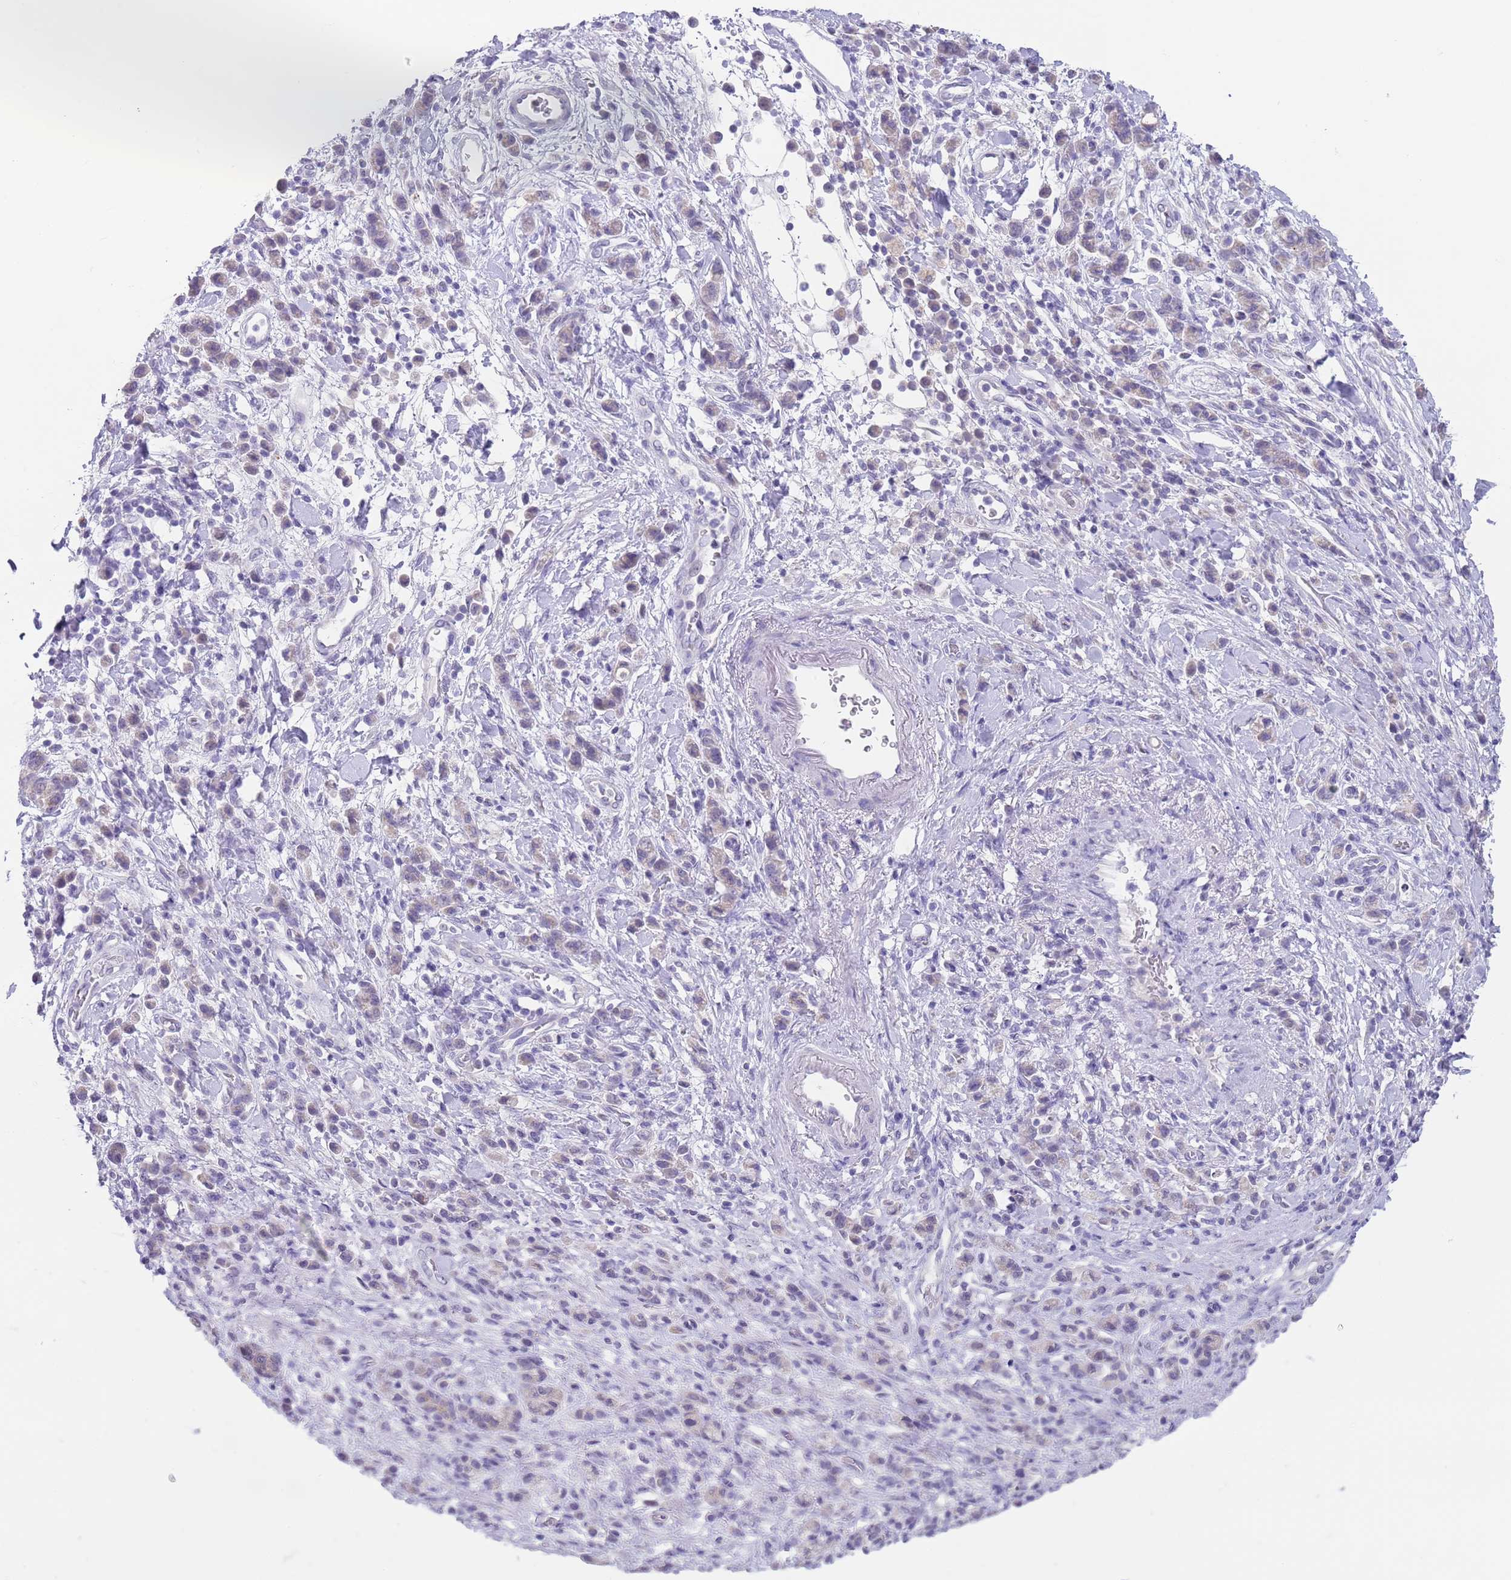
{"staining": {"intensity": "negative", "quantity": "none", "location": "none"}, "tissue": "stomach cancer", "cell_type": "Tumor cells", "image_type": "cancer", "snomed": [{"axis": "morphology", "description": "Adenocarcinoma, NOS"}, {"axis": "topography", "description": "Stomach"}], "caption": "High power microscopy image of an immunohistochemistry histopathology image of stomach cancer, revealing no significant positivity in tumor cells.", "gene": "SPIRE2", "patient": {"sex": "male", "age": 77}}